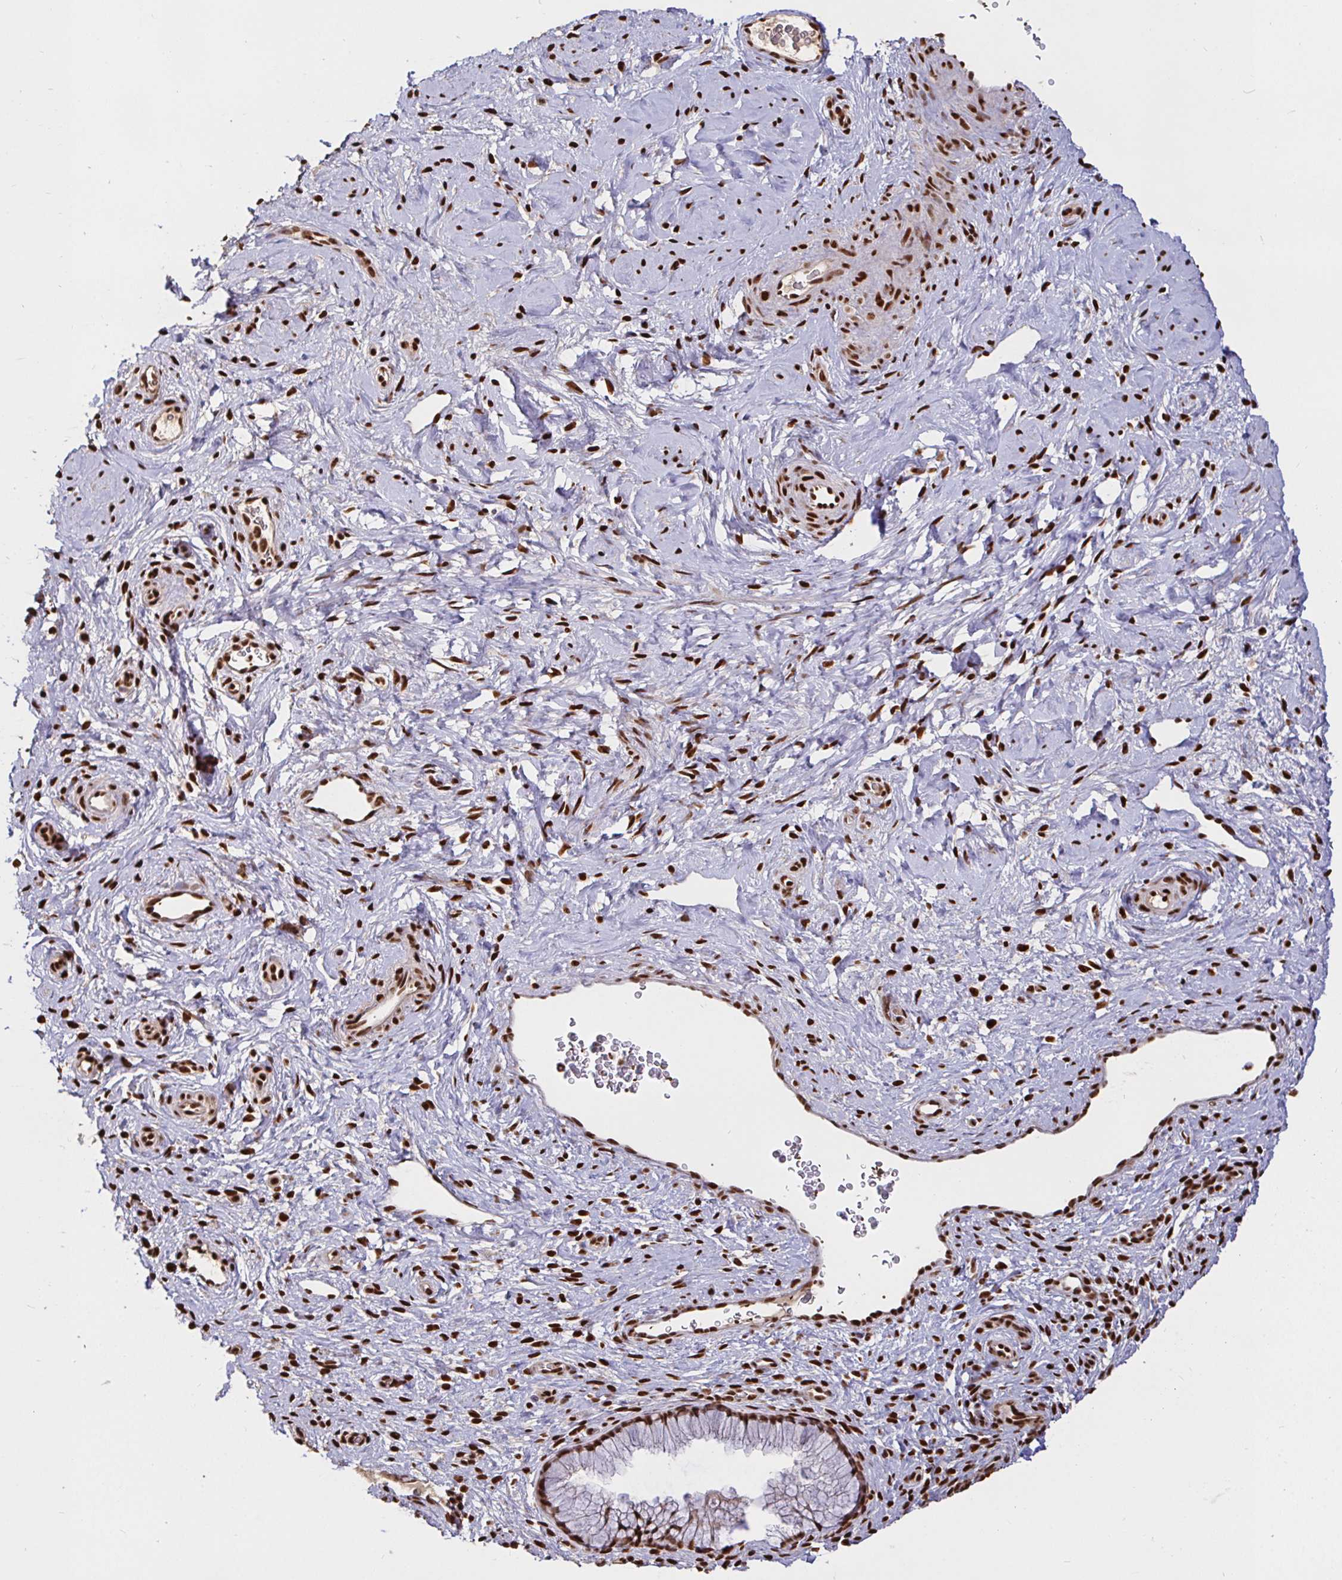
{"staining": {"intensity": "strong", "quantity": ">75%", "location": "nuclear"}, "tissue": "cervix", "cell_type": "Glandular cells", "image_type": "normal", "snomed": [{"axis": "morphology", "description": "Normal tissue, NOS"}, {"axis": "topography", "description": "Cervix"}], "caption": "Immunohistochemical staining of benign human cervix exhibits >75% levels of strong nuclear protein positivity in about >75% of glandular cells. The staining was performed using DAB (3,3'-diaminobenzidine), with brown indicating positive protein expression. Nuclei are stained blue with hematoxylin.", "gene": "SP3", "patient": {"sex": "female", "age": 34}}